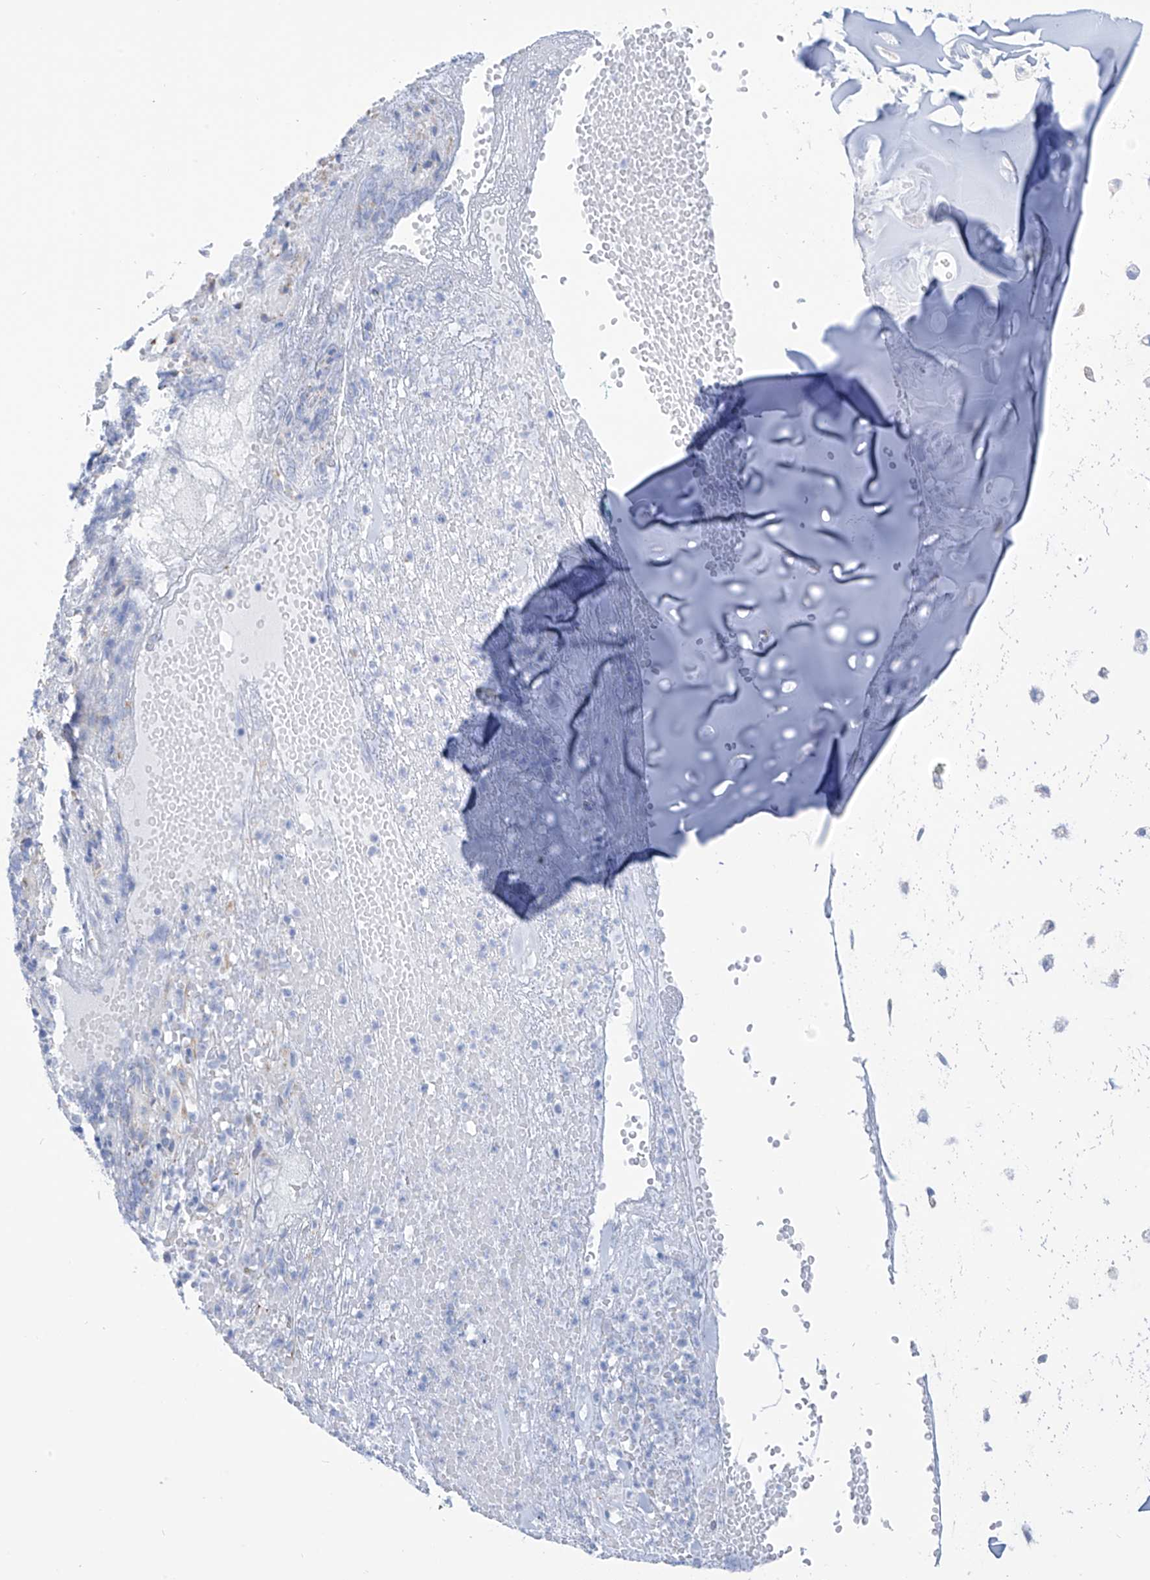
{"staining": {"intensity": "negative", "quantity": "none", "location": "none"}, "tissue": "adipose tissue", "cell_type": "Adipocytes", "image_type": "normal", "snomed": [{"axis": "morphology", "description": "Normal tissue, NOS"}, {"axis": "morphology", "description": "Basal cell carcinoma"}, {"axis": "topography", "description": "Cartilage tissue"}, {"axis": "topography", "description": "Nasopharynx"}, {"axis": "topography", "description": "Oral tissue"}], "caption": "Benign adipose tissue was stained to show a protein in brown. There is no significant positivity in adipocytes.", "gene": "RCN2", "patient": {"sex": "female", "age": 77}}